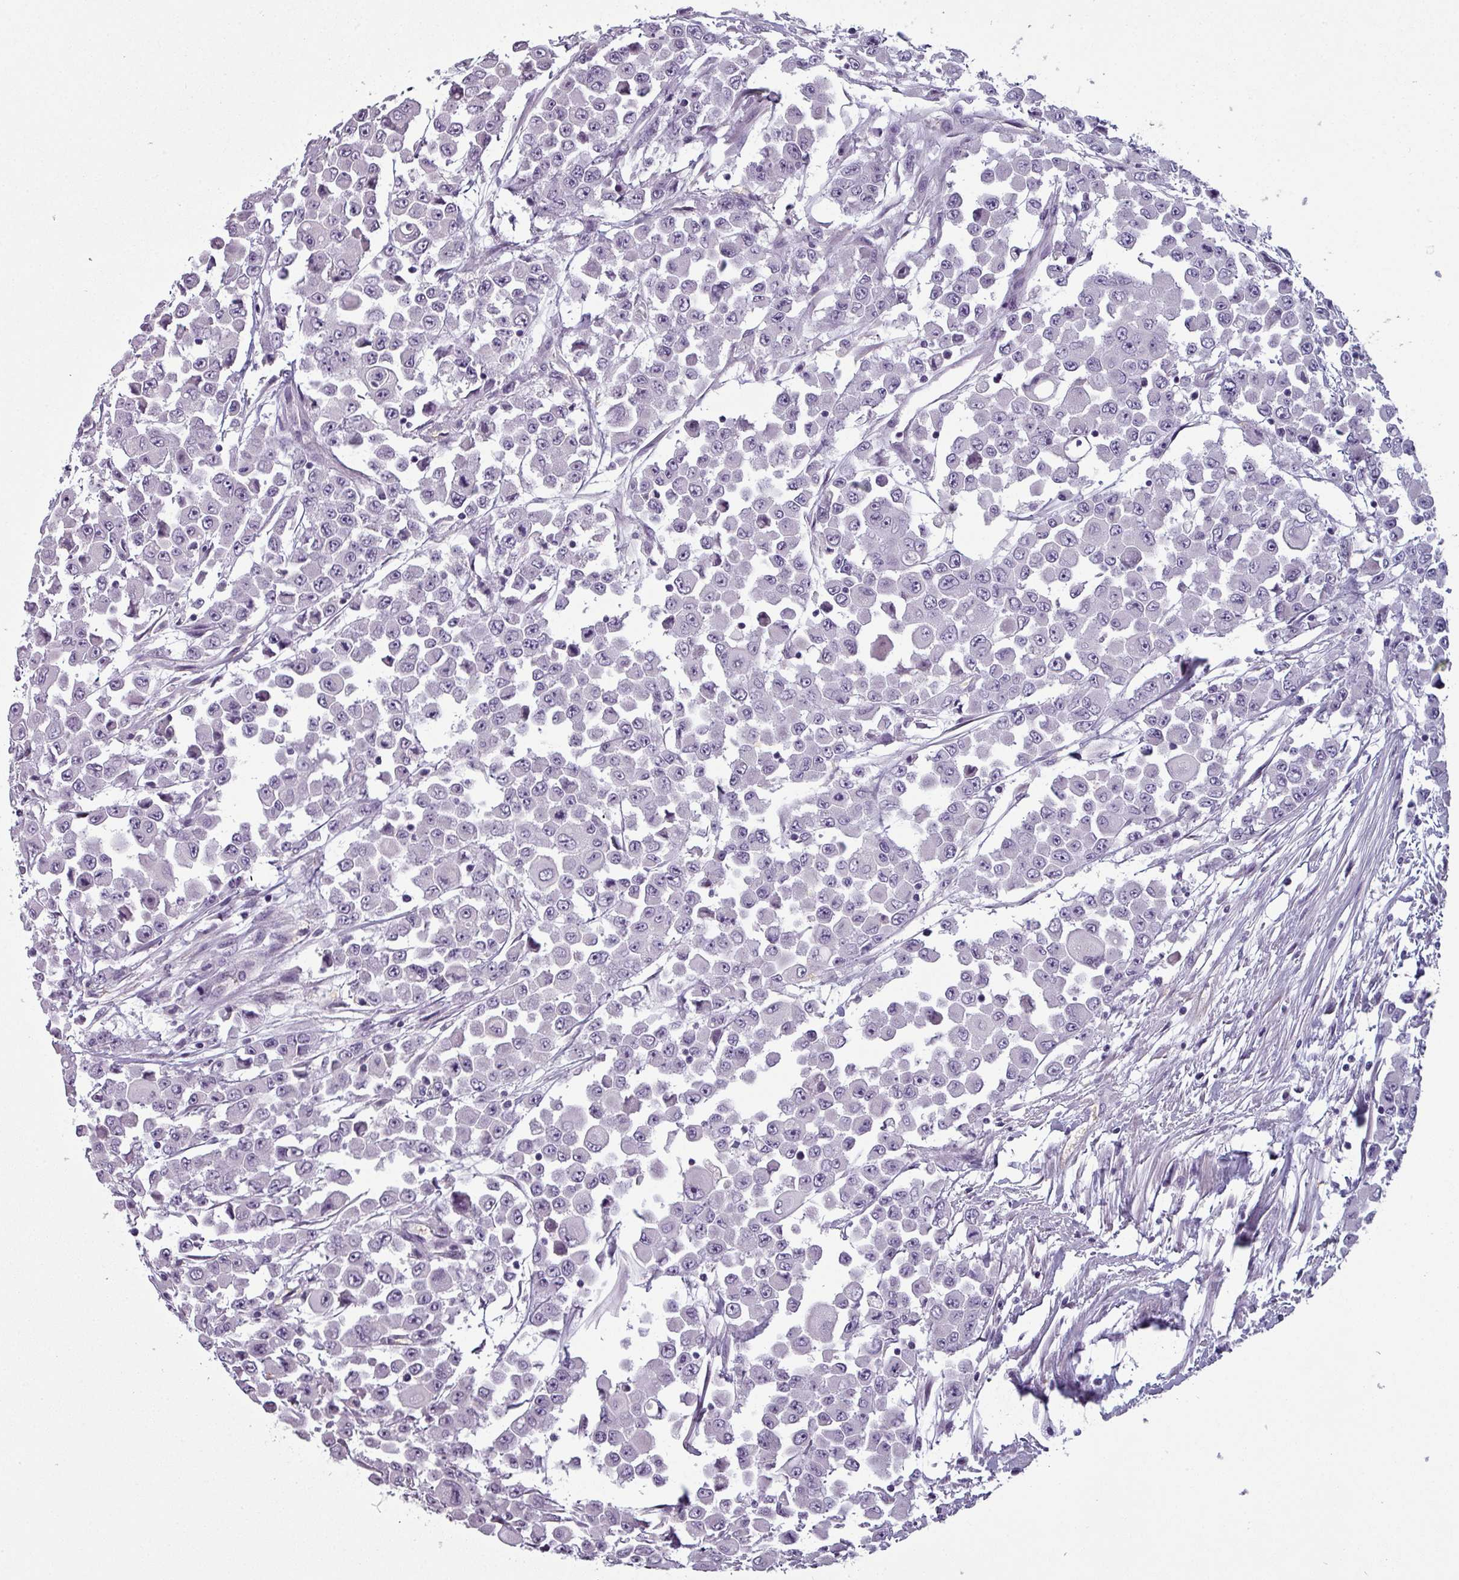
{"staining": {"intensity": "negative", "quantity": "none", "location": "none"}, "tissue": "colorectal cancer", "cell_type": "Tumor cells", "image_type": "cancer", "snomed": [{"axis": "morphology", "description": "Adenocarcinoma, NOS"}, {"axis": "topography", "description": "Colon"}], "caption": "Immunohistochemistry image of neoplastic tissue: human colorectal cancer stained with DAB displays no significant protein positivity in tumor cells.", "gene": "AREL1", "patient": {"sex": "male", "age": 51}}